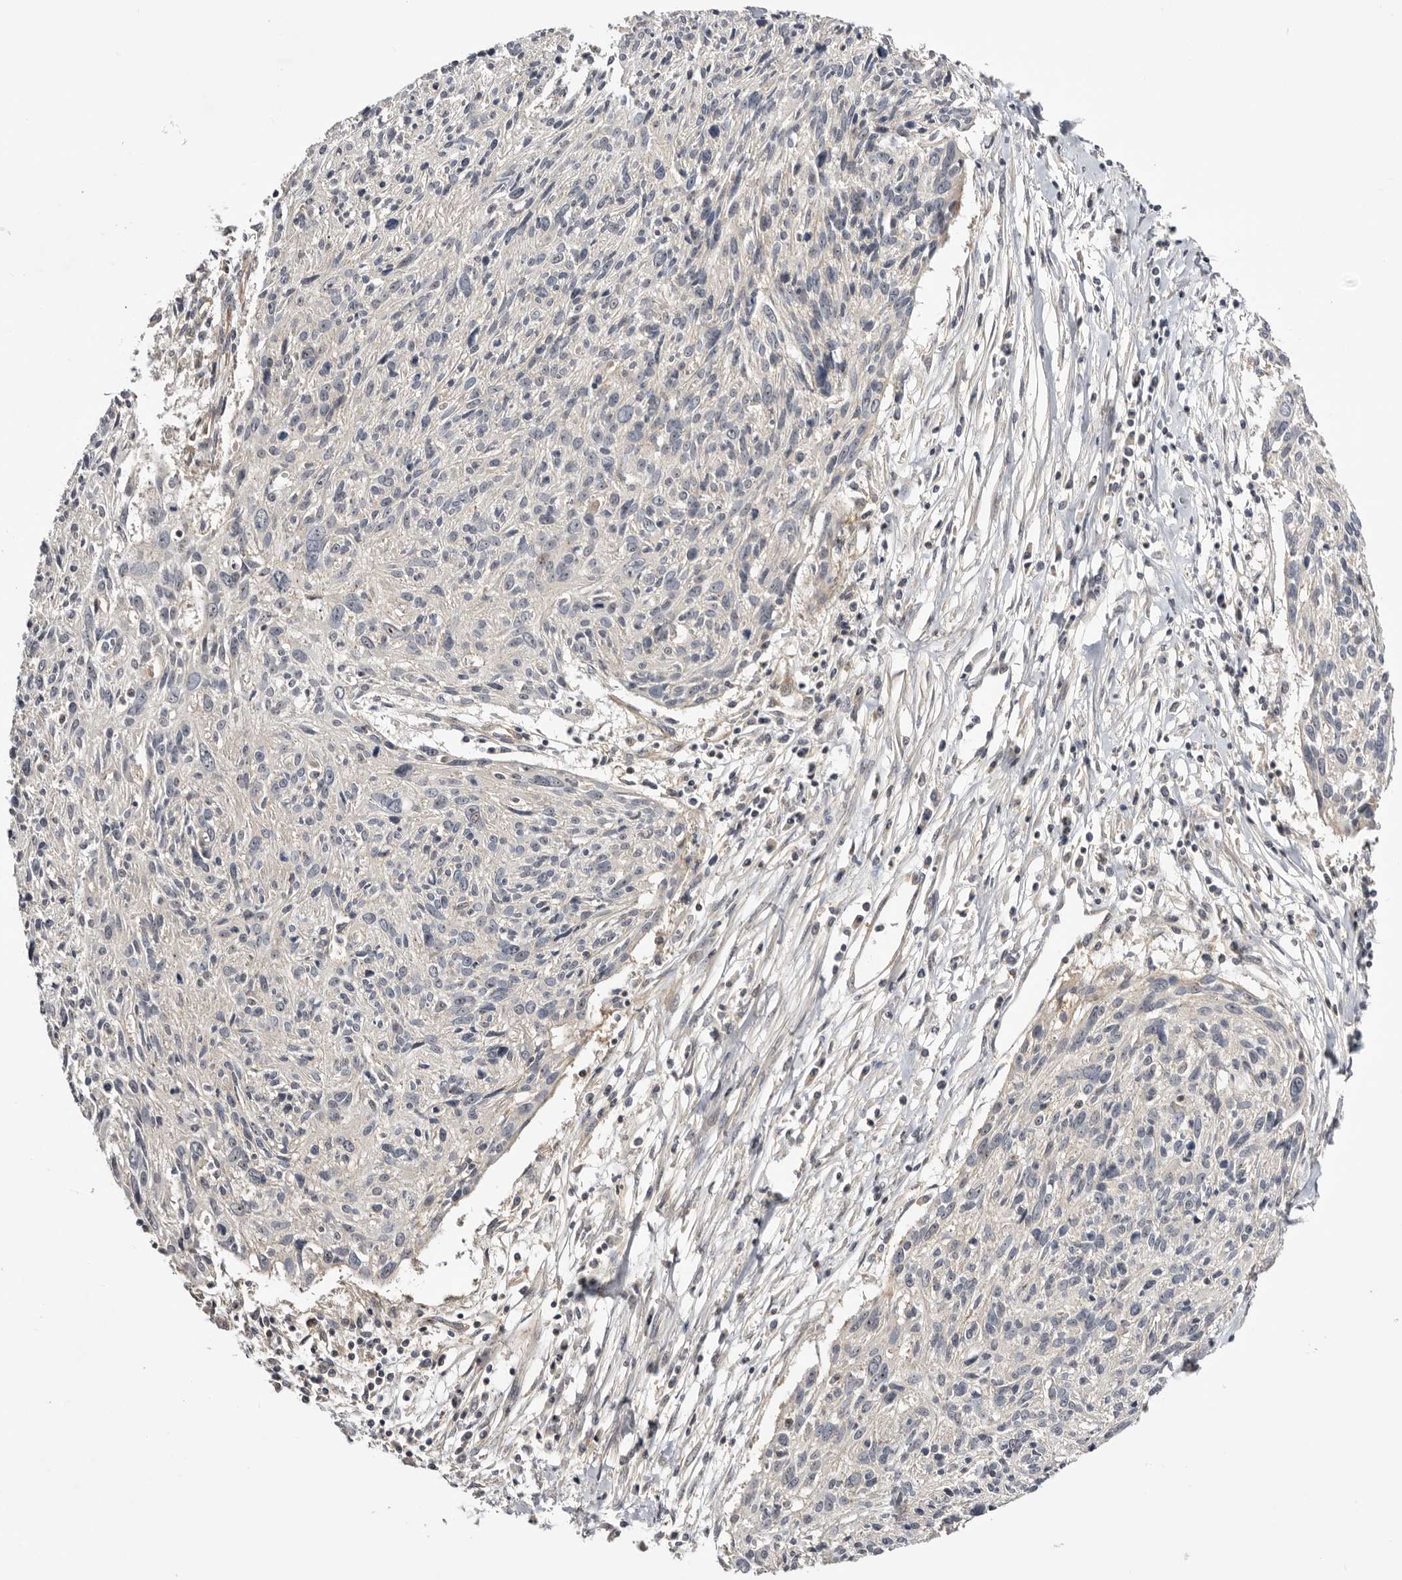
{"staining": {"intensity": "negative", "quantity": "none", "location": "none"}, "tissue": "cervical cancer", "cell_type": "Tumor cells", "image_type": "cancer", "snomed": [{"axis": "morphology", "description": "Squamous cell carcinoma, NOS"}, {"axis": "topography", "description": "Cervix"}], "caption": "There is no significant staining in tumor cells of cervical cancer.", "gene": "PANK4", "patient": {"sex": "female", "age": 51}}